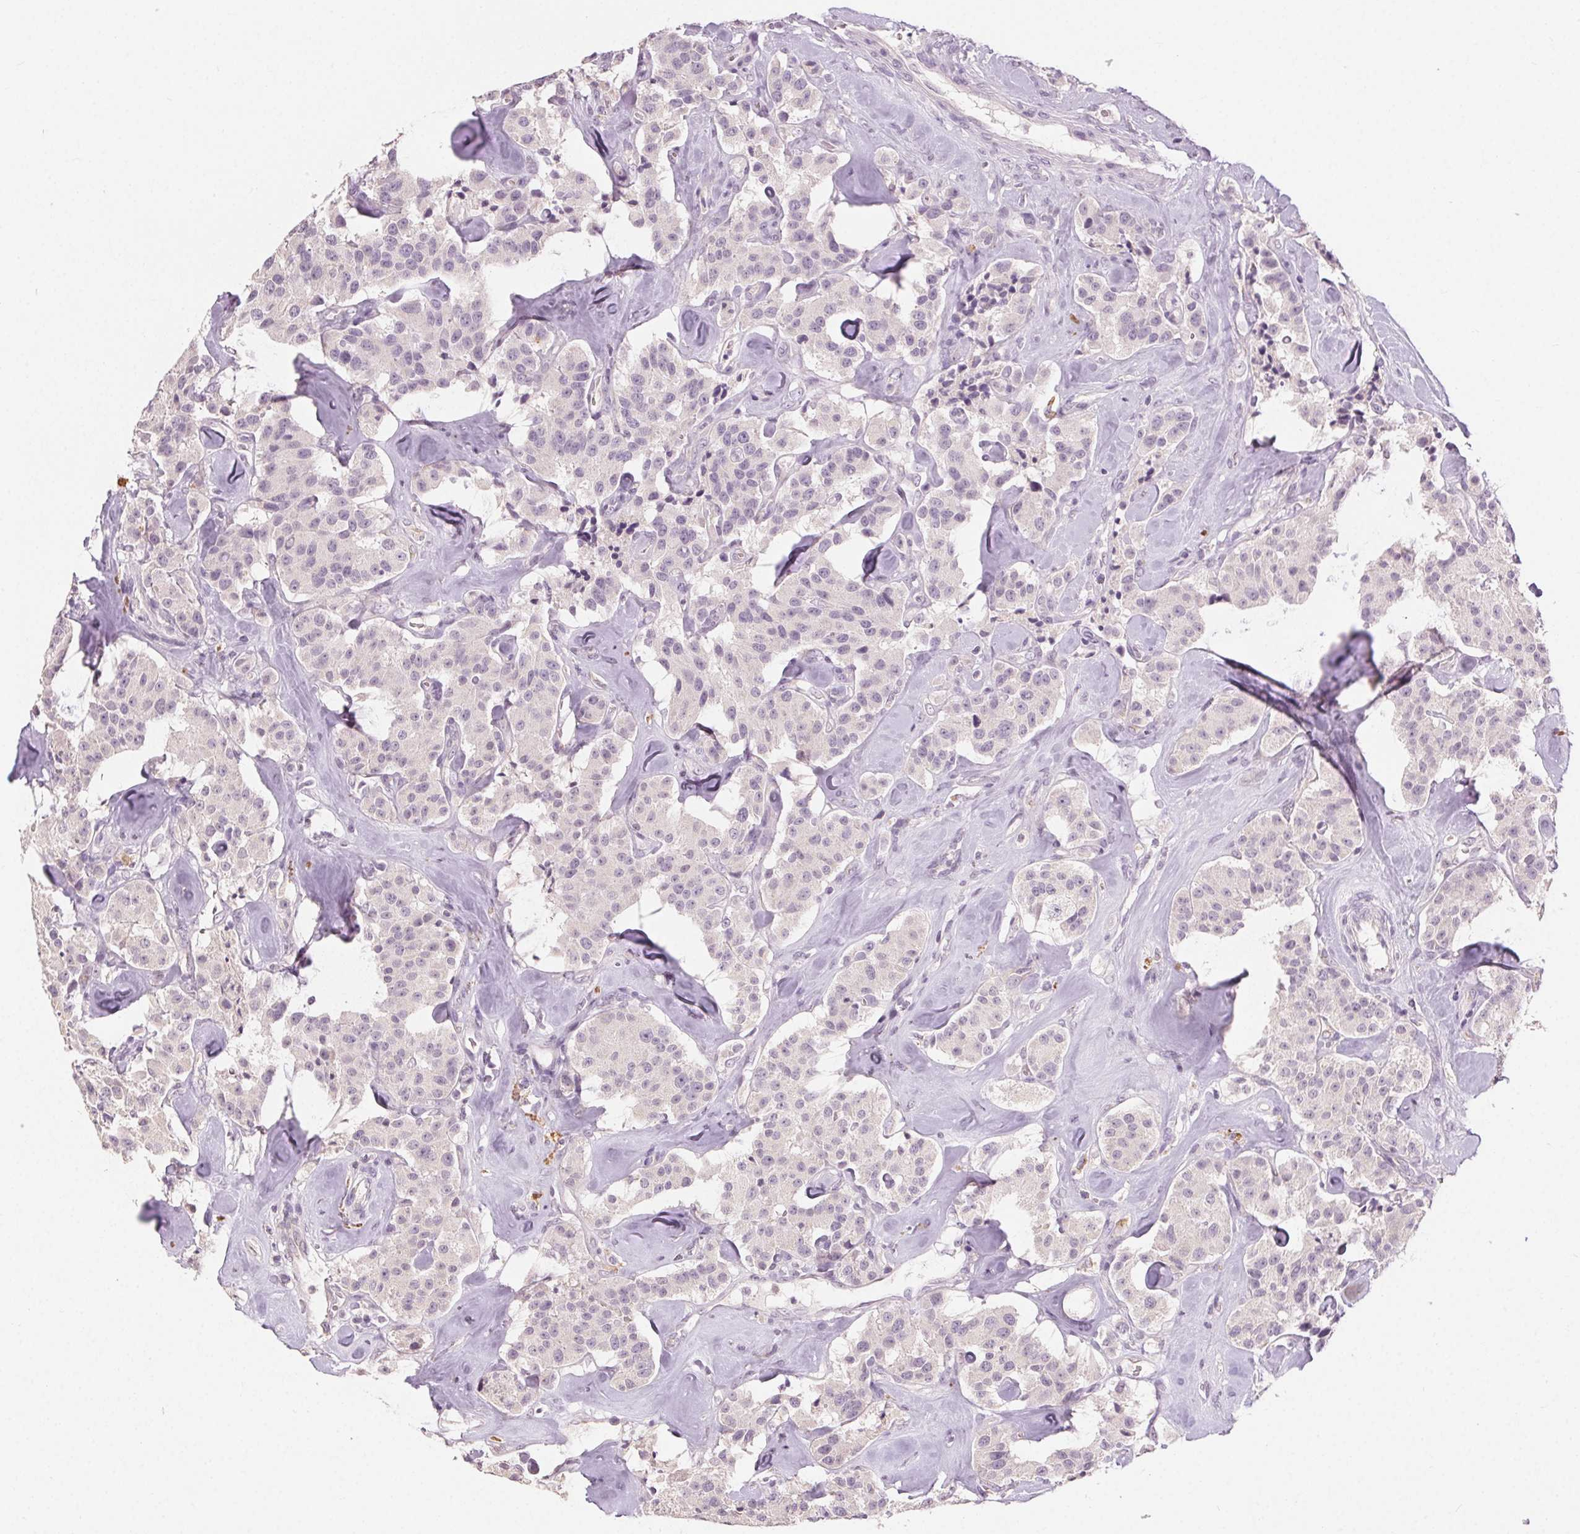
{"staining": {"intensity": "negative", "quantity": "none", "location": "none"}, "tissue": "carcinoid", "cell_type": "Tumor cells", "image_type": "cancer", "snomed": [{"axis": "morphology", "description": "Carcinoid, malignant, NOS"}, {"axis": "topography", "description": "Pancreas"}], "caption": "This photomicrograph is of carcinoid stained with IHC to label a protein in brown with the nuclei are counter-stained blue. There is no expression in tumor cells.", "gene": "CLTRN", "patient": {"sex": "male", "age": 41}}